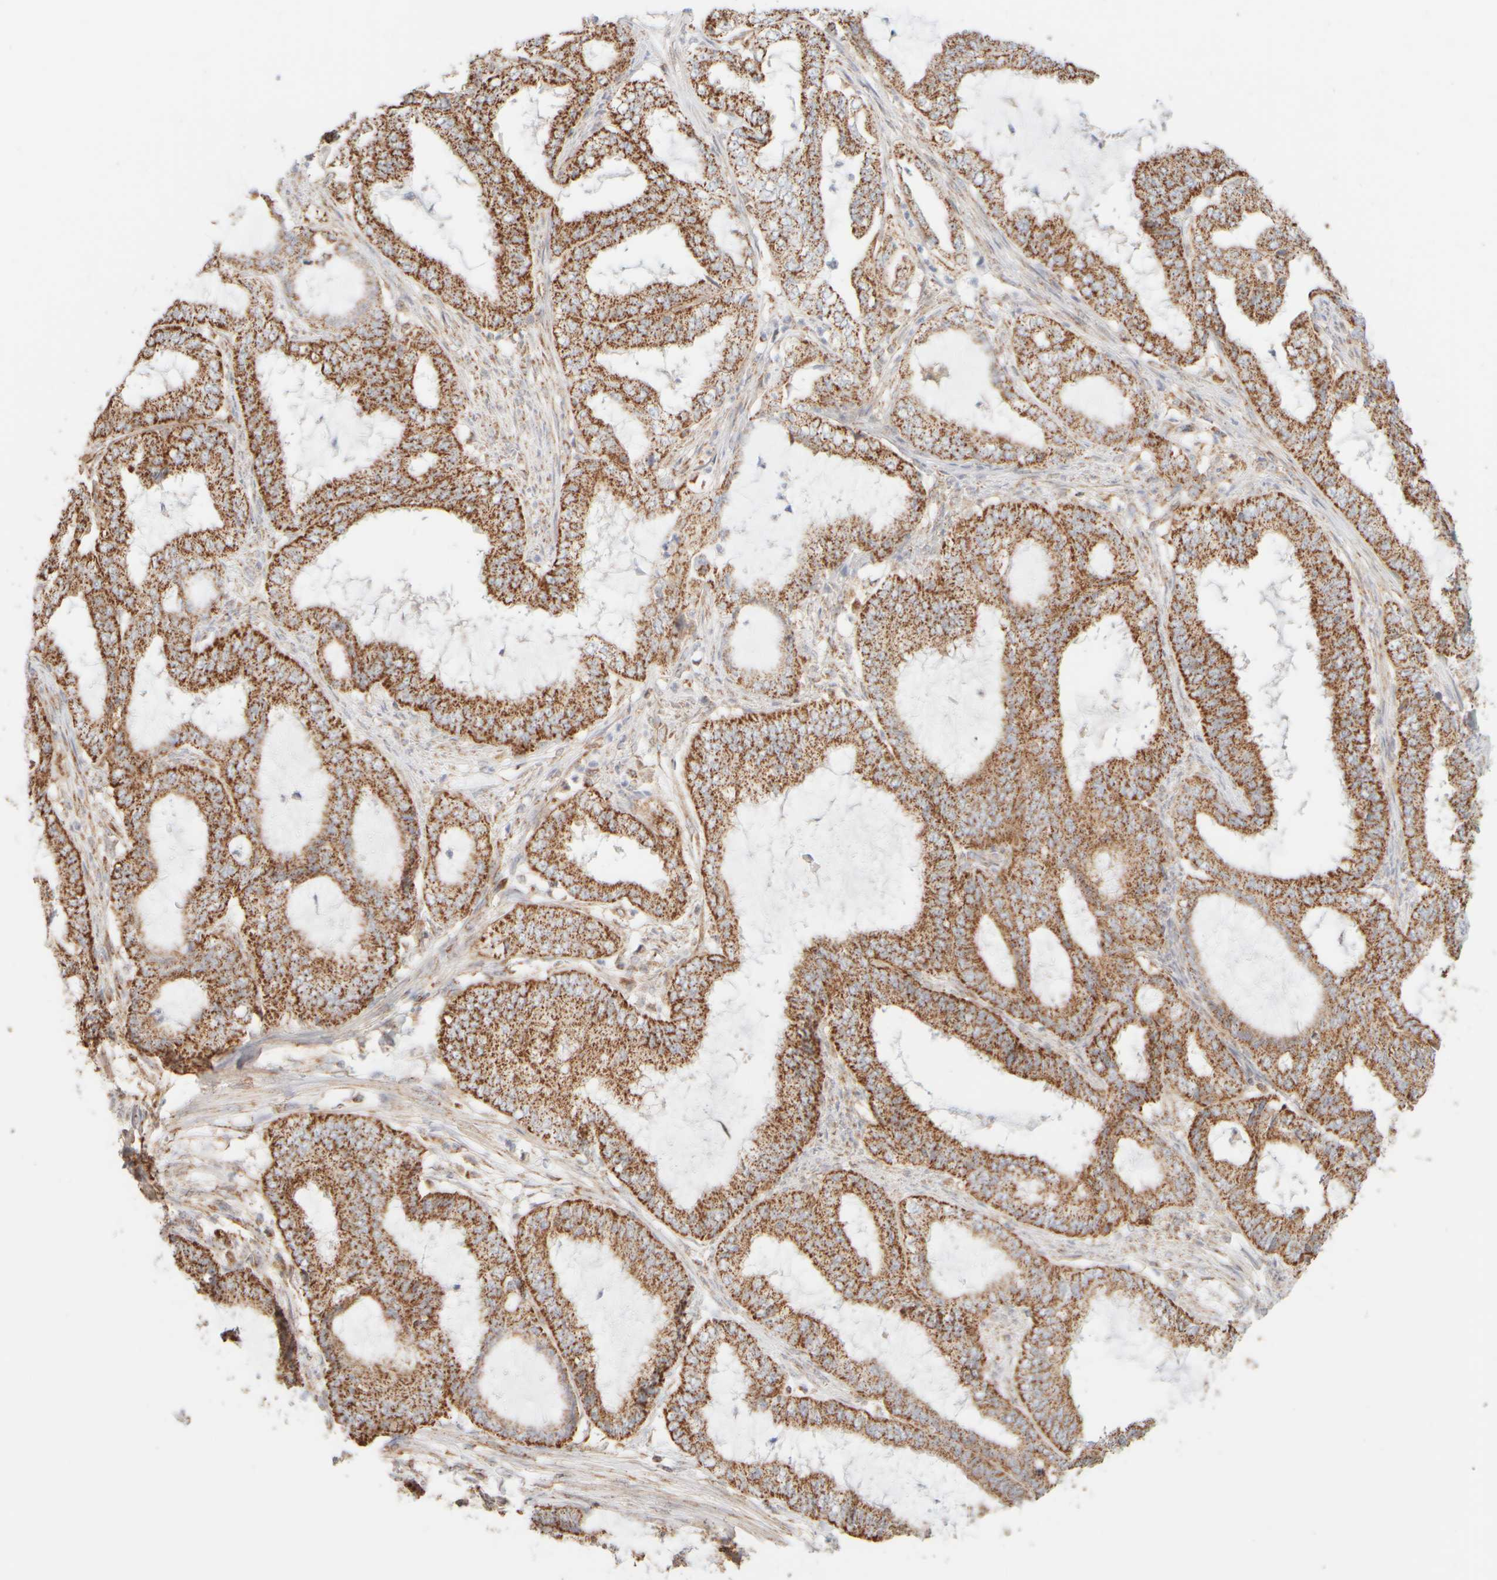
{"staining": {"intensity": "moderate", "quantity": ">75%", "location": "cytoplasmic/membranous"}, "tissue": "endometrial cancer", "cell_type": "Tumor cells", "image_type": "cancer", "snomed": [{"axis": "morphology", "description": "Adenocarcinoma, NOS"}, {"axis": "topography", "description": "Endometrium"}], "caption": "Human endometrial cancer (adenocarcinoma) stained for a protein (brown) shows moderate cytoplasmic/membranous positive staining in approximately >75% of tumor cells.", "gene": "APBB2", "patient": {"sex": "female", "age": 51}}